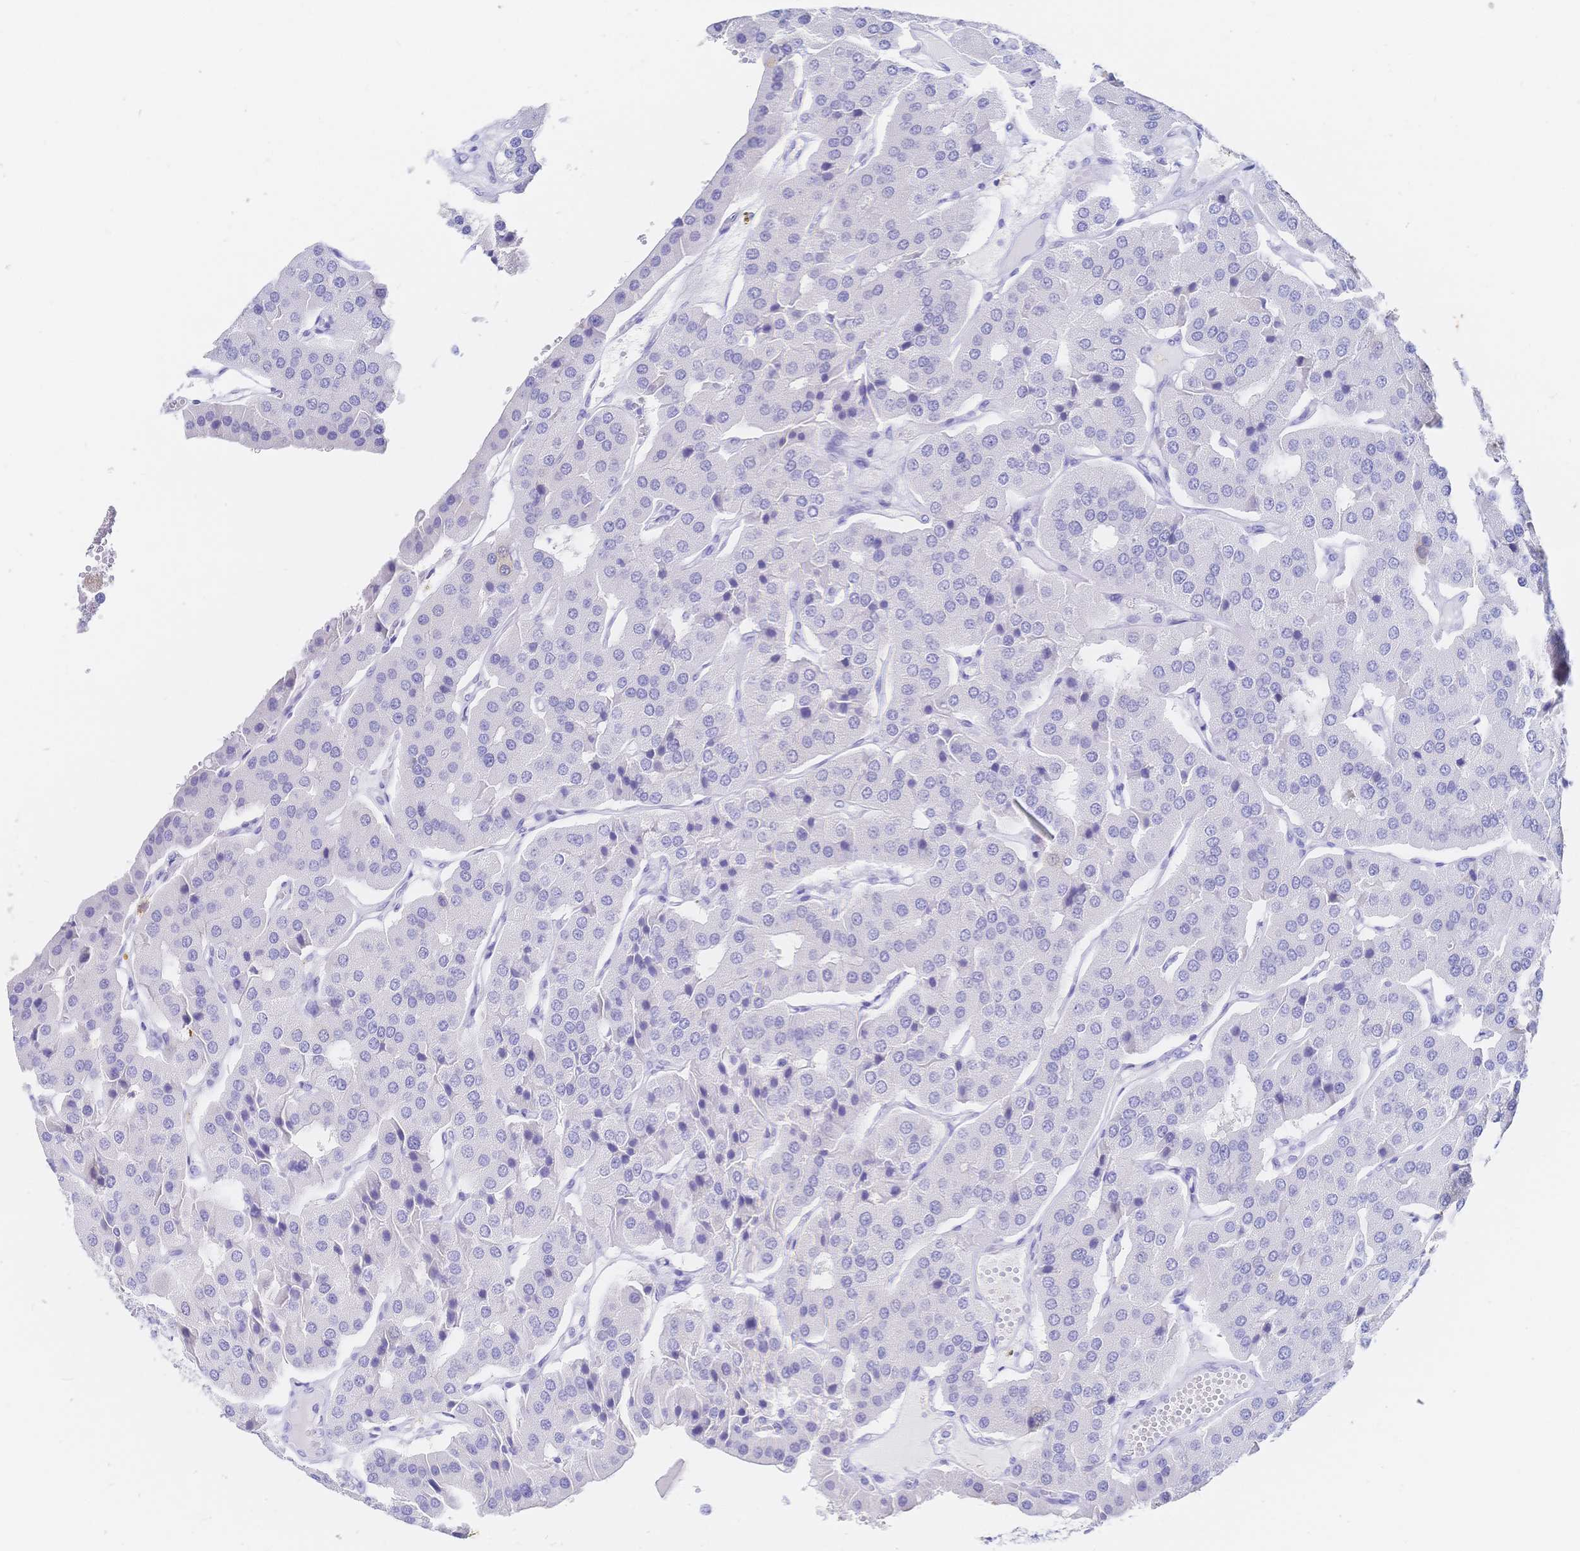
{"staining": {"intensity": "negative", "quantity": "none", "location": "none"}, "tissue": "parathyroid gland", "cell_type": "Glandular cells", "image_type": "normal", "snomed": [{"axis": "morphology", "description": "Normal tissue, NOS"}, {"axis": "morphology", "description": "Adenoma, NOS"}, {"axis": "topography", "description": "Parathyroid gland"}], "caption": "An immunohistochemistry micrograph of unremarkable parathyroid gland is shown. There is no staining in glandular cells of parathyroid gland.", "gene": "RRM1", "patient": {"sex": "female", "age": 86}}